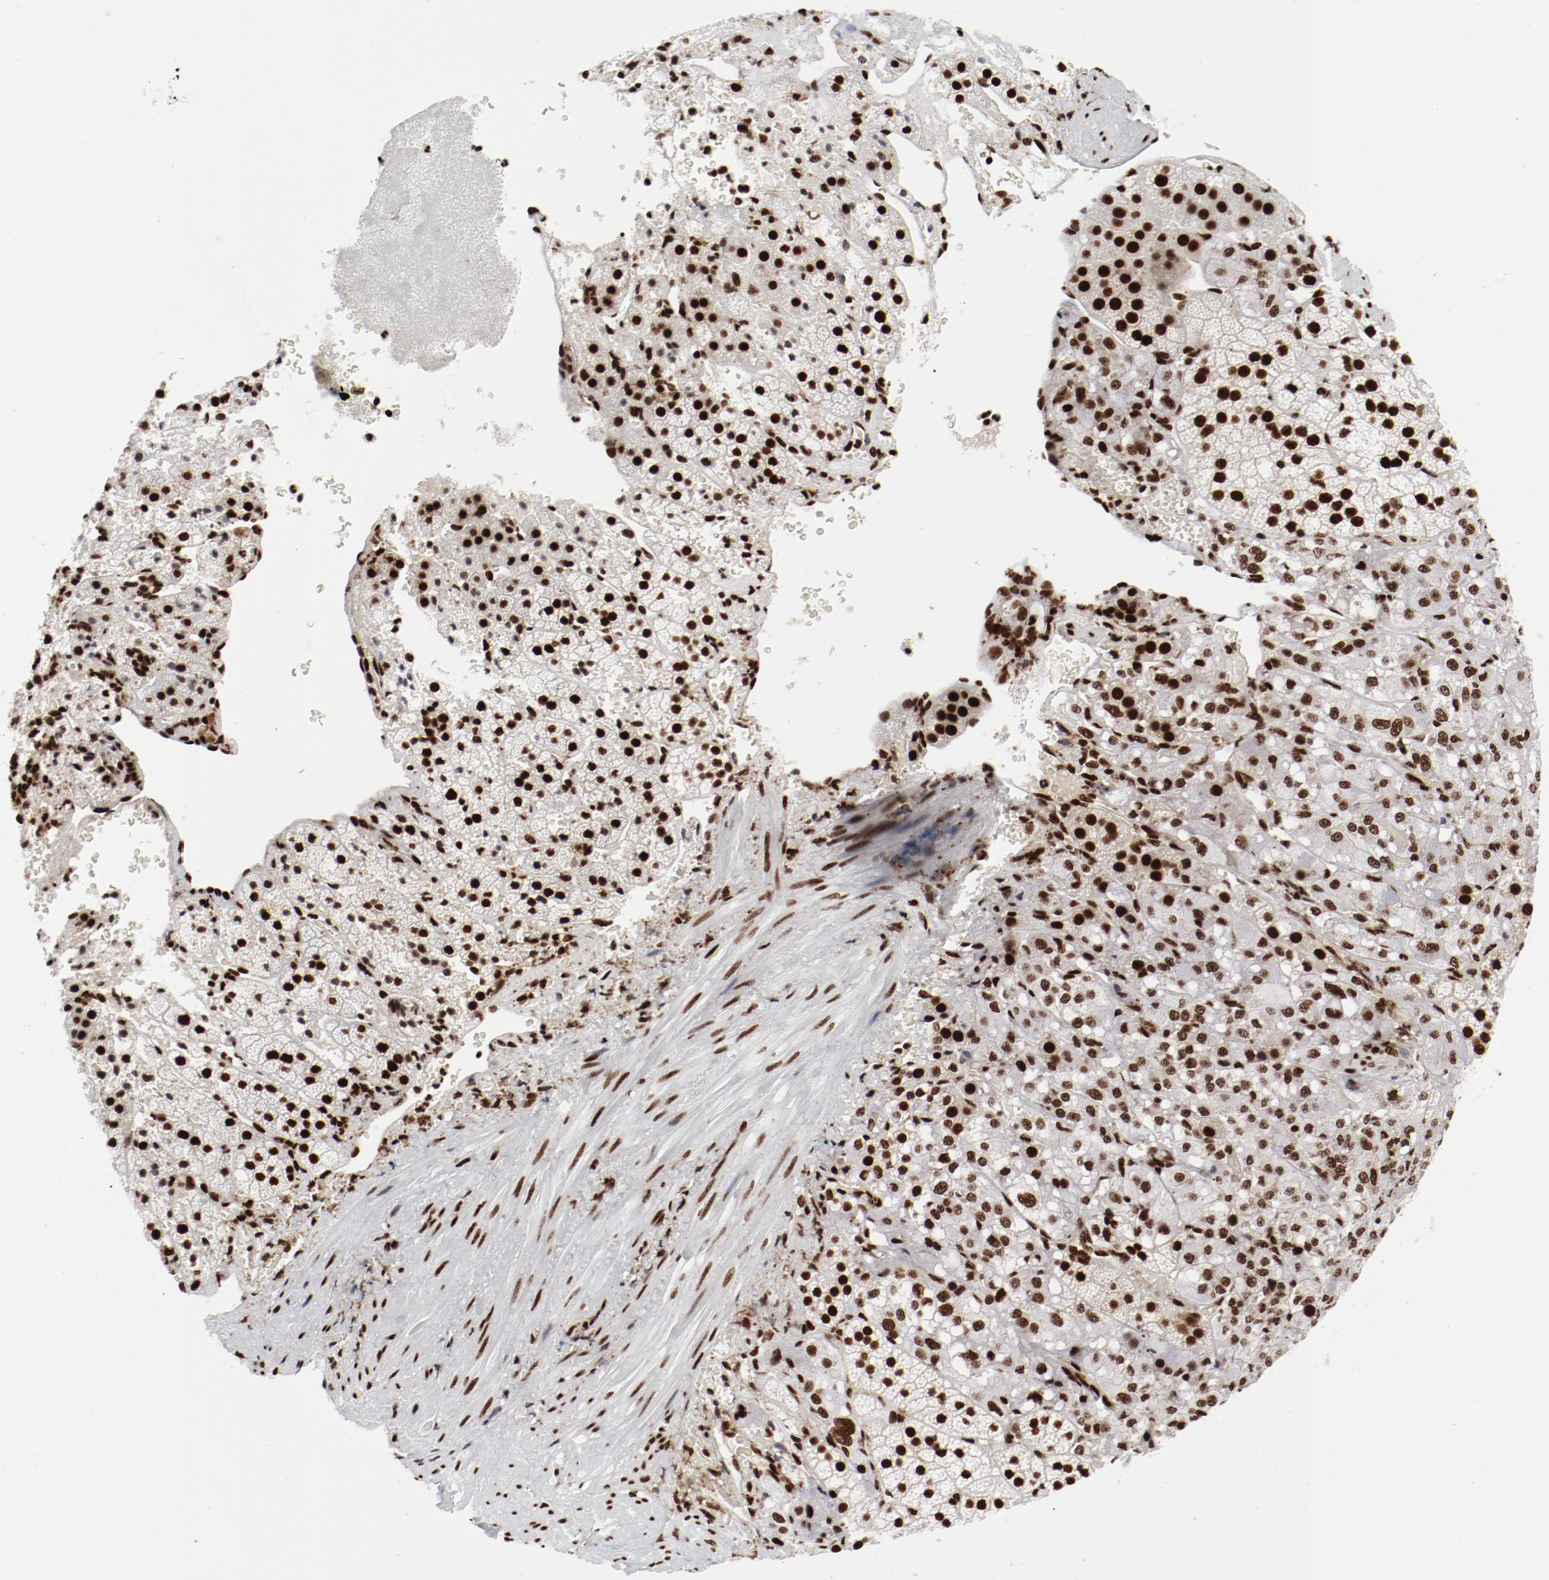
{"staining": {"intensity": "strong", "quantity": ">75%", "location": "nuclear"}, "tissue": "adrenal gland", "cell_type": "Glandular cells", "image_type": "normal", "snomed": [{"axis": "morphology", "description": "Normal tissue, NOS"}, {"axis": "topography", "description": "Adrenal gland"}], "caption": "Immunohistochemistry micrograph of benign adrenal gland stained for a protein (brown), which exhibits high levels of strong nuclear positivity in about >75% of glandular cells.", "gene": "NFYB", "patient": {"sex": "female", "age": 44}}